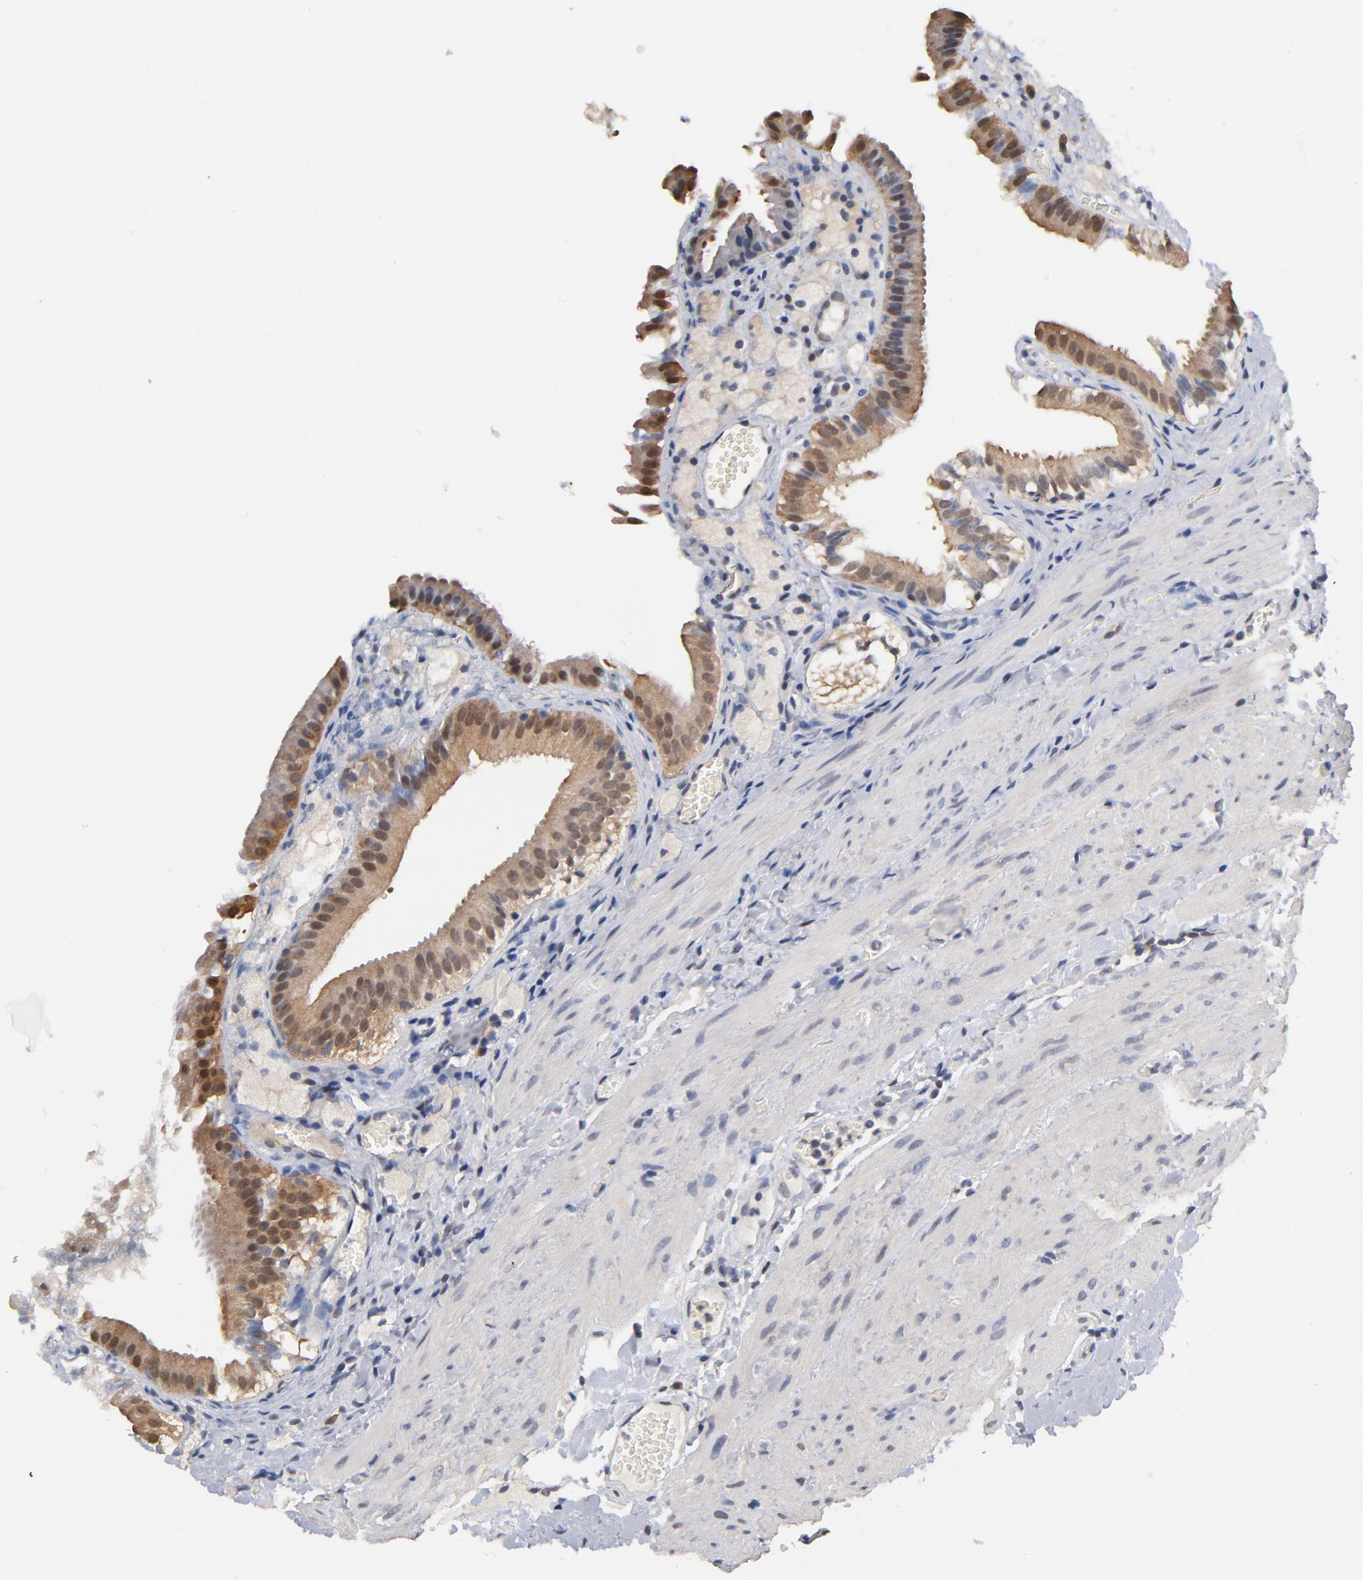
{"staining": {"intensity": "moderate", "quantity": "25%-75%", "location": "cytoplasmic/membranous"}, "tissue": "gallbladder", "cell_type": "Glandular cells", "image_type": "normal", "snomed": [{"axis": "morphology", "description": "Normal tissue, NOS"}, {"axis": "topography", "description": "Gallbladder"}], "caption": "A brown stain shows moderate cytoplasmic/membranous staining of a protein in glandular cells of normal gallbladder. (DAB (3,3'-diaminobenzidine) IHC with brightfield microscopy, high magnification).", "gene": "MIF", "patient": {"sex": "female", "age": 24}}